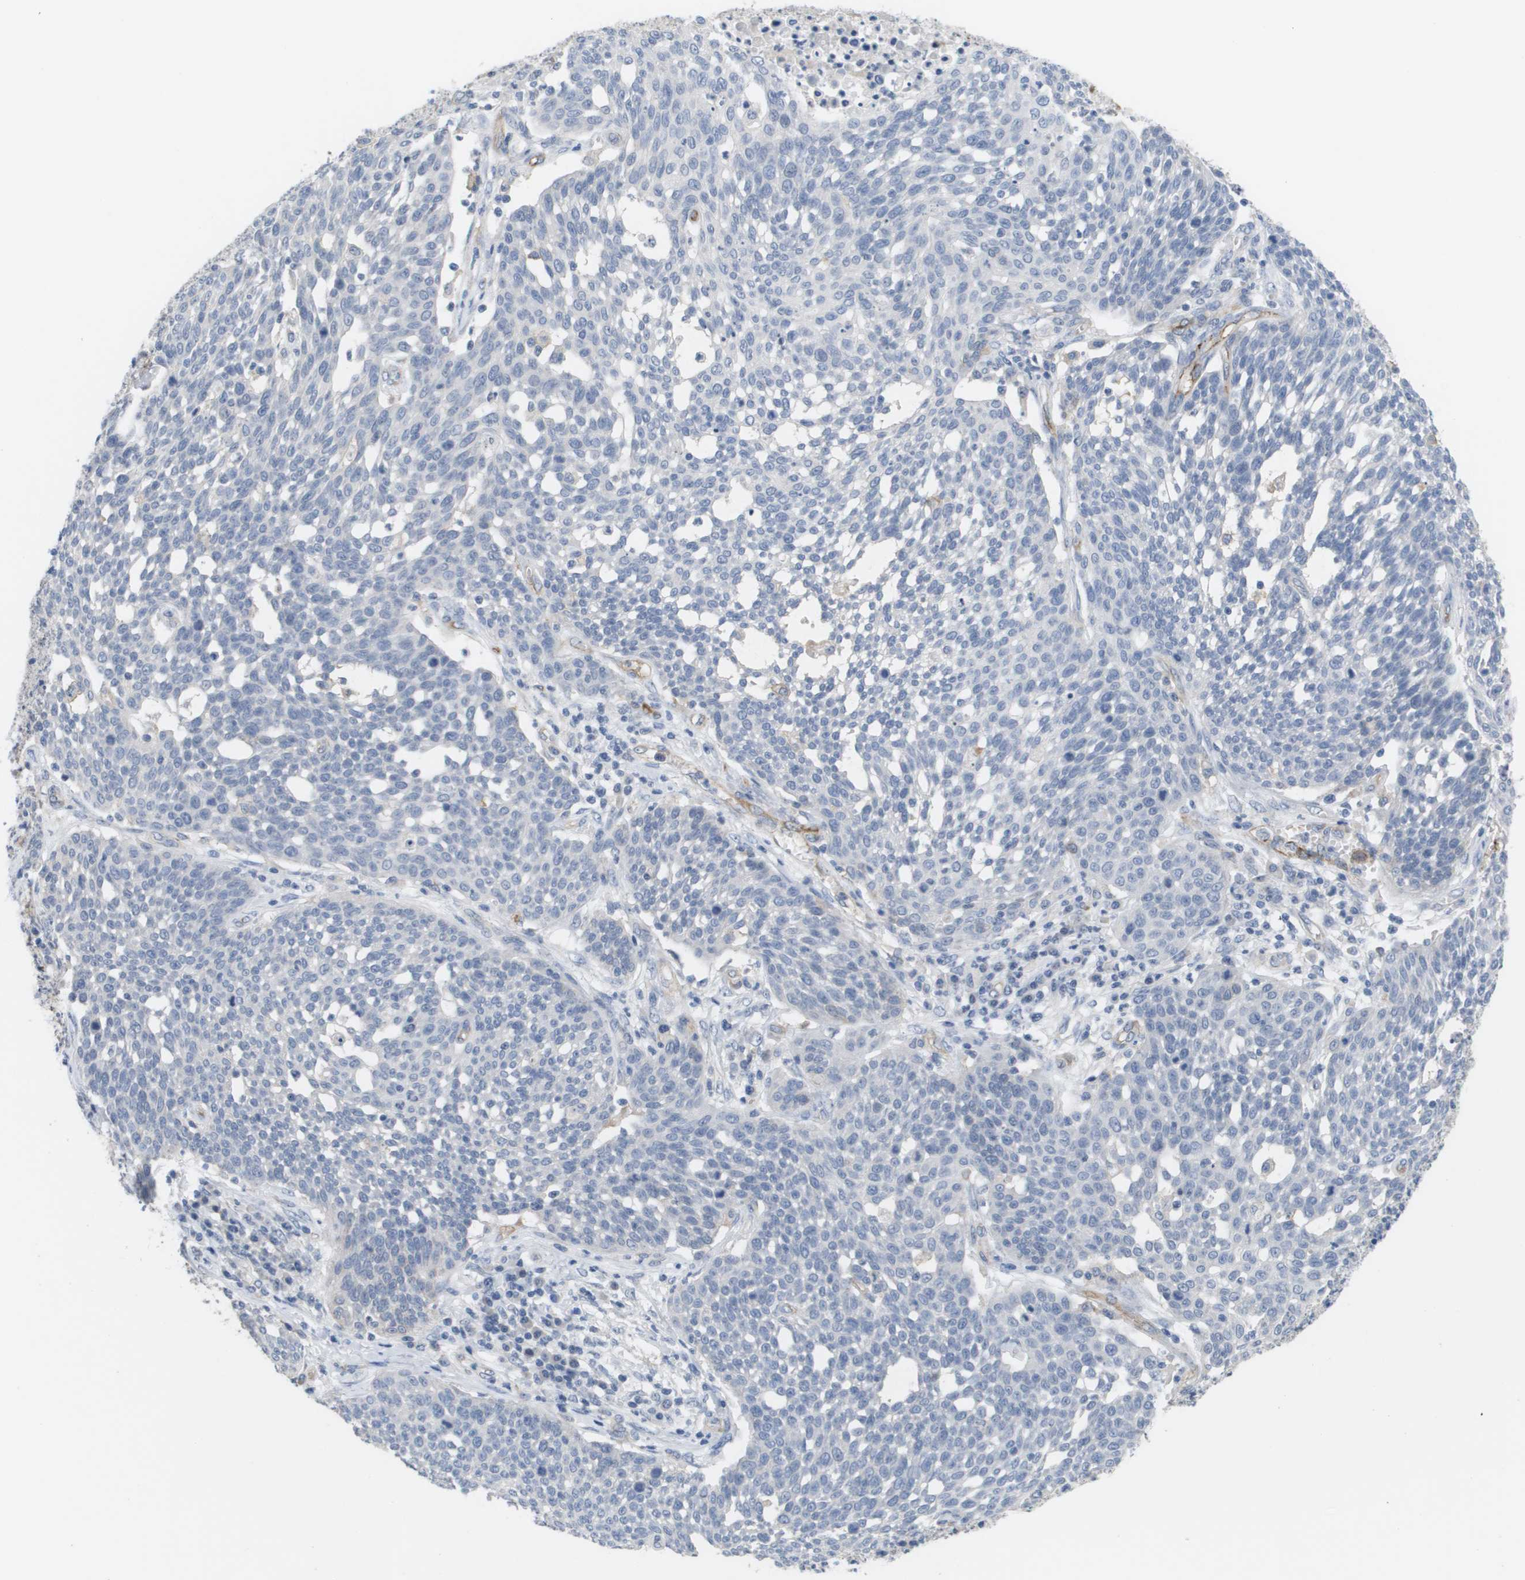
{"staining": {"intensity": "negative", "quantity": "none", "location": "none"}, "tissue": "cervical cancer", "cell_type": "Tumor cells", "image_type": "cancer", "snomed": [{"axis": "morphology", "description": "Squamous cell carcinoma, NOS"}, {"axis": "topography", "description": "Cervix"}], "caption": "An image of human cervical cancer is negative for staining in tumor cells.", "gene": "ANGPT2", "patient": {"sex": "female", "age": 34}}